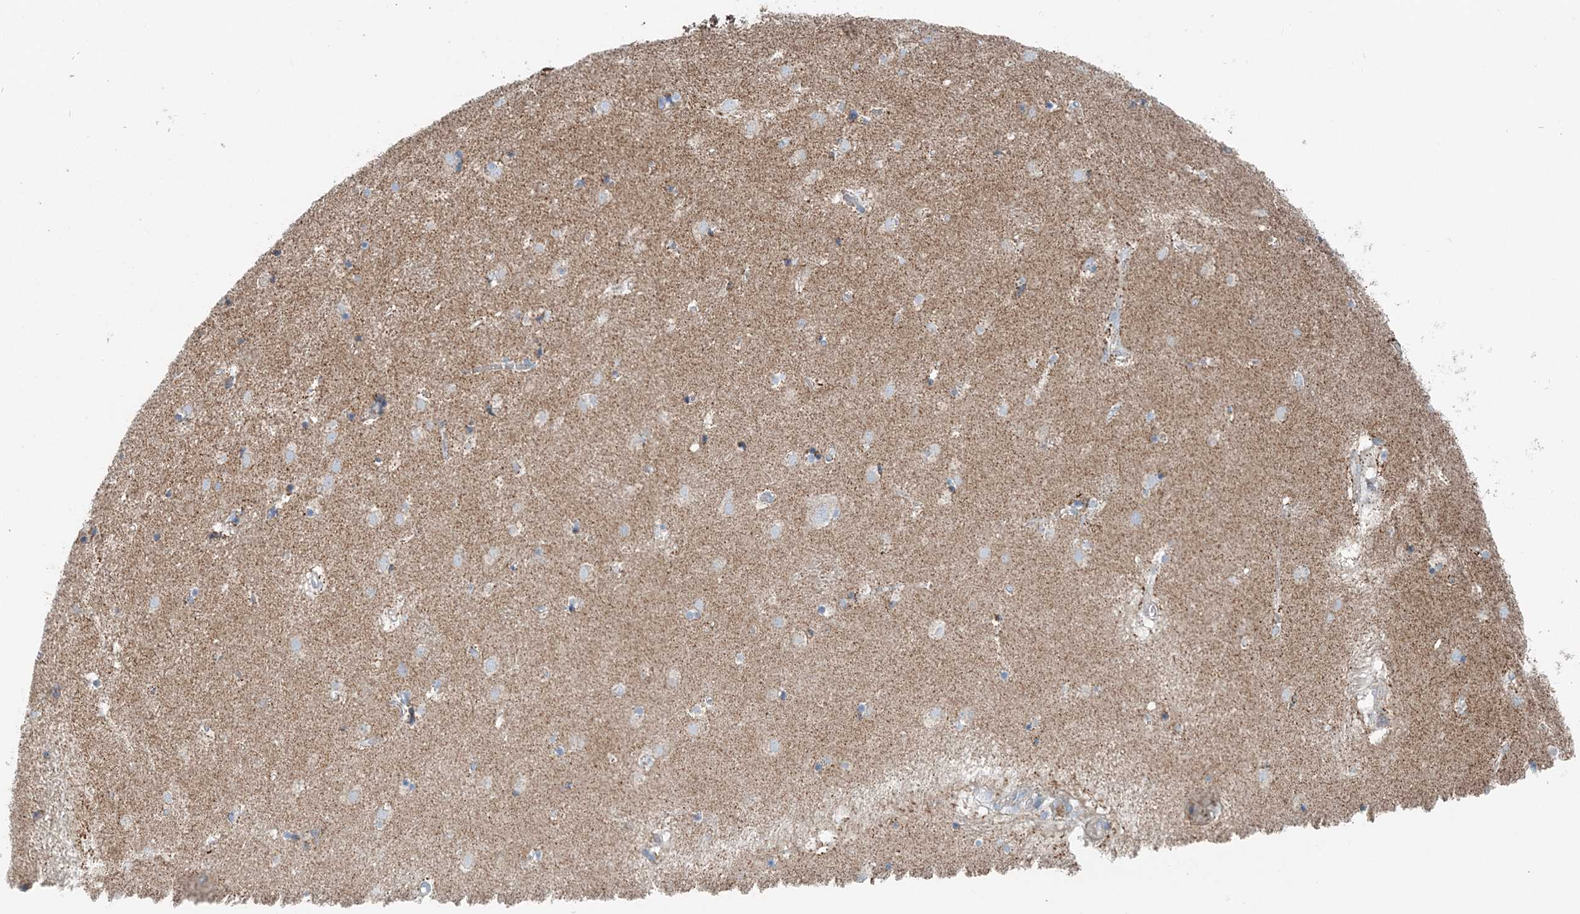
{"staining": {"intensity": "negative", "quantity": "none", "location": "none"}, "tissue": "caudate", "cell_type": "Glial cells", "image_type": "normal", "snomed": [{"axis": "morphology", "description": "Normal tissue, NOS"}, {"axis": "topography", "description": "Lateral ventricle wall"}], "caption": "Immunohistochemistry (IHC) photomicrograph of normal caudate: human caudate stained with DAB (3,3'-diaminobenzidine) reveals no significant protein expression in glial cells.", "gene": "INTU", "patient": {"sex": "male", "age": 70}}